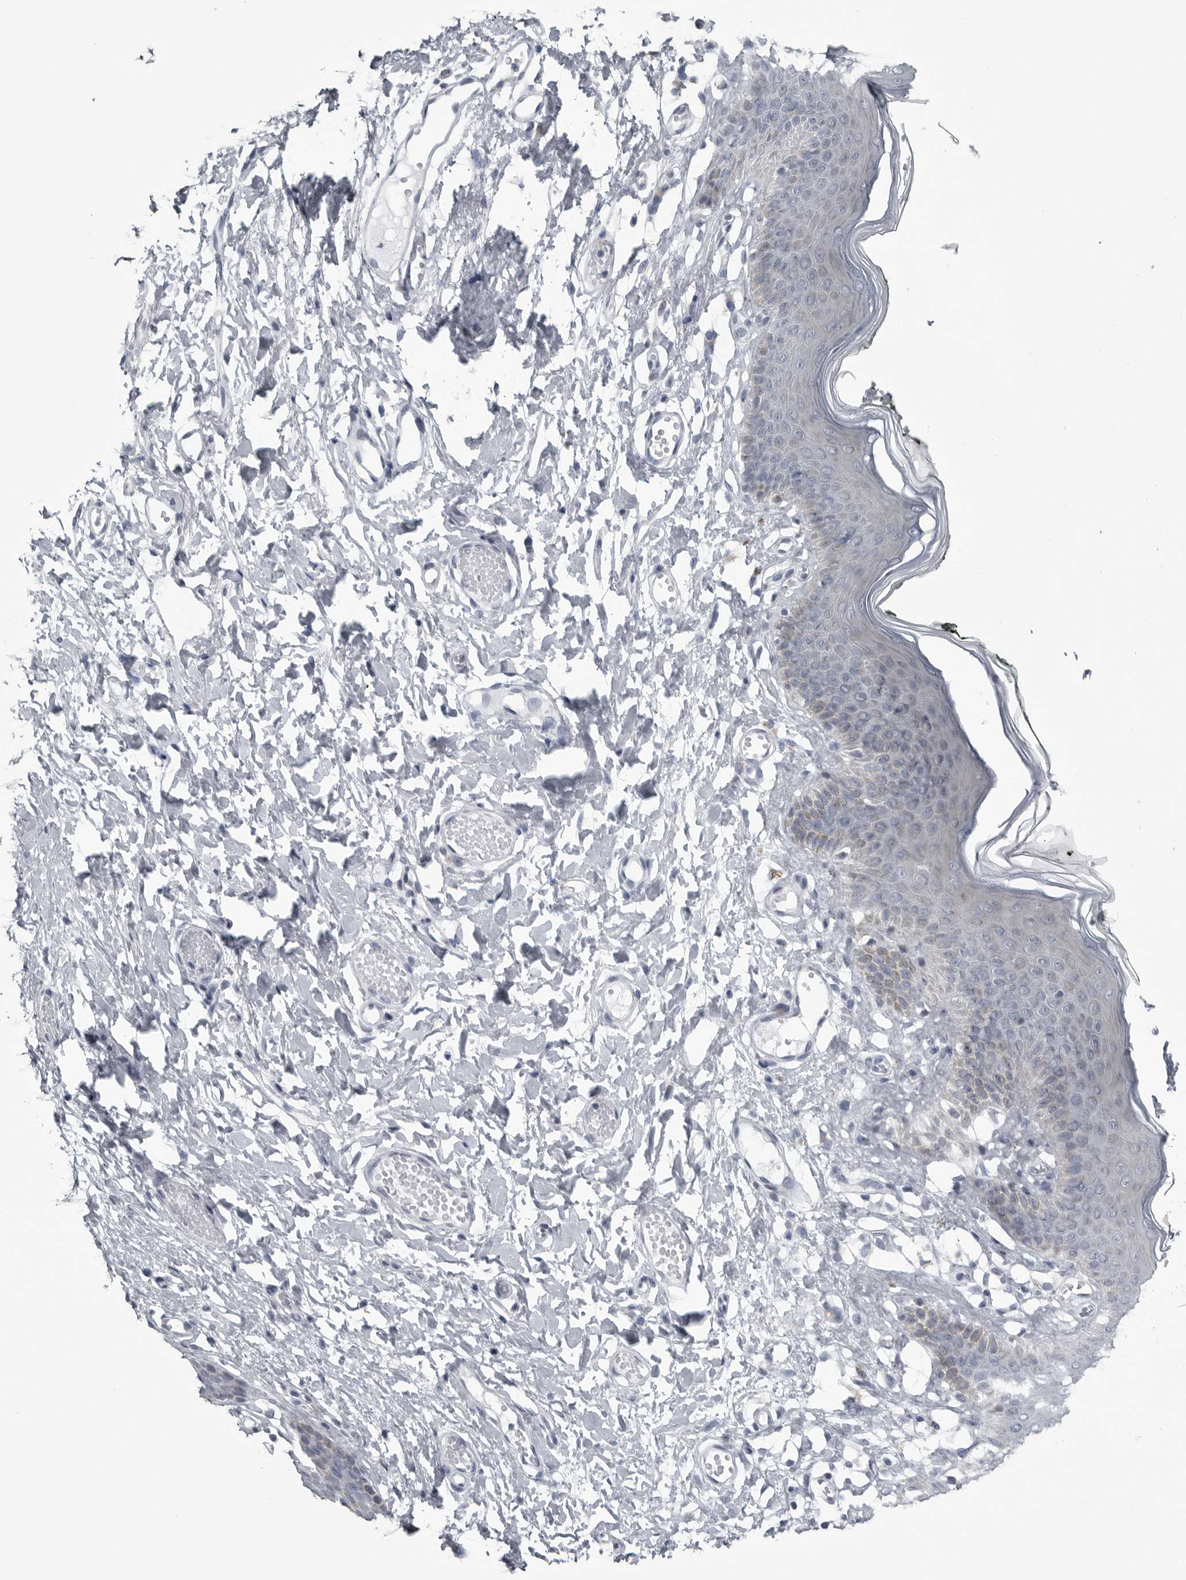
{"staining": {"intensity": "weak", "quantity": "<25%", "location": "cytoplasmic/membranous"}, "tissue": "skin", "cell_type": "Epidermal cells", "image_type": "normal", "snomed": [{"axis": "morphology", "description": "Normal tissue, NOS"}, {"axis": "morphology", "description": "Inflammation, NOS"}, {"axis": "topography", "description": "Vulva"}], "caption": "Protein analysis of unremarkable skin shows no significant expression in epidermal cells.", "gene": "MYOC", "patient": {"sex": "female", "age": 84}}